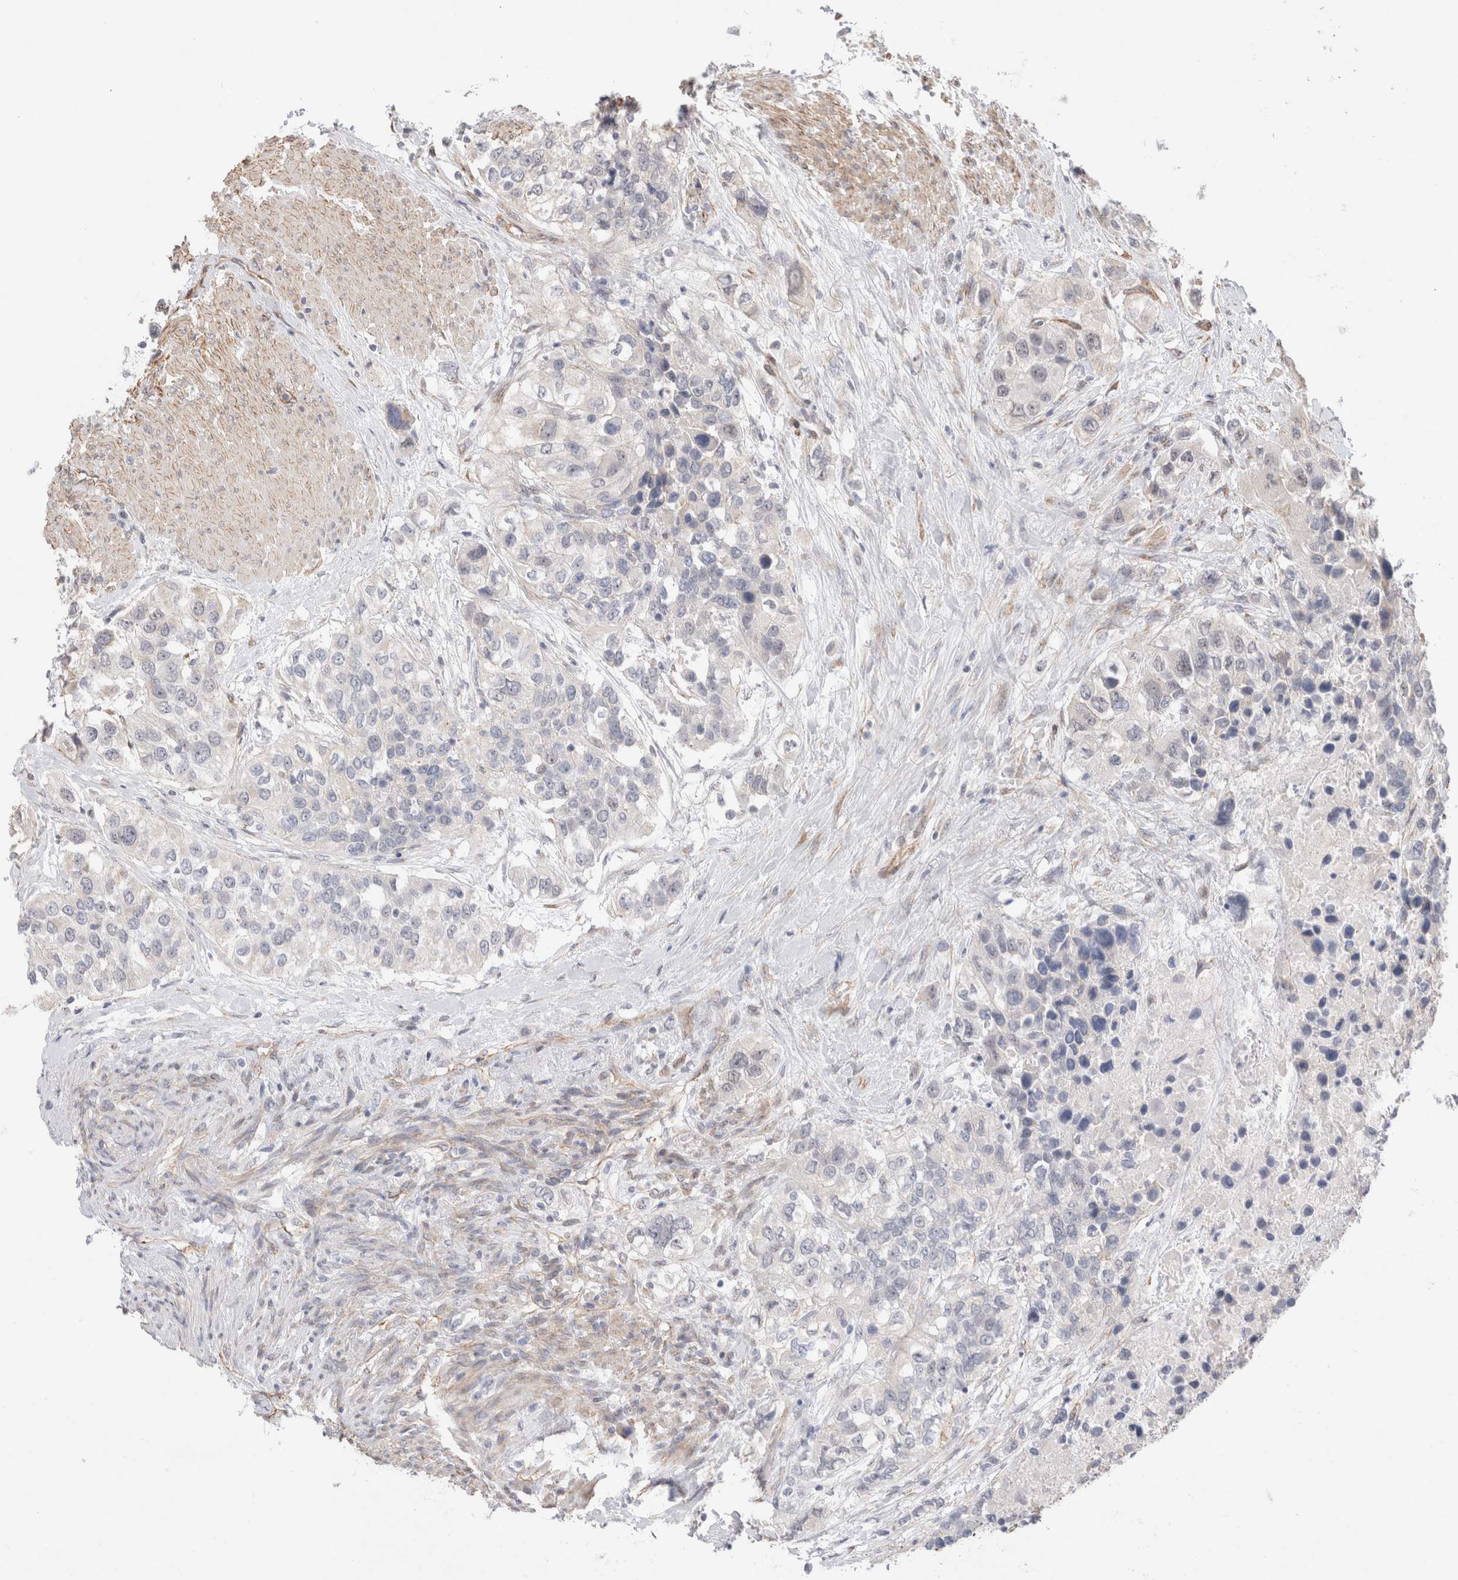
{"staining": {"intensity": "negative", "quantity": "none", "location": "none"}, "tissue": "urothelial cancer", "cell_type": "Tumor cells", "image_type": "cancer", "snomed": [{"axis": "morphology", "description": "Urothelial carcinoma, High grade"}, {"axis": "topography", "description": "Urinary bladder"}], "caption": "Immunohistochemical staining of high-grade urothelial carcinoma reveals no significant staining in tumor cells.", "gene": "CAAP1", "patient": {"sex": "female", "age": 80}}